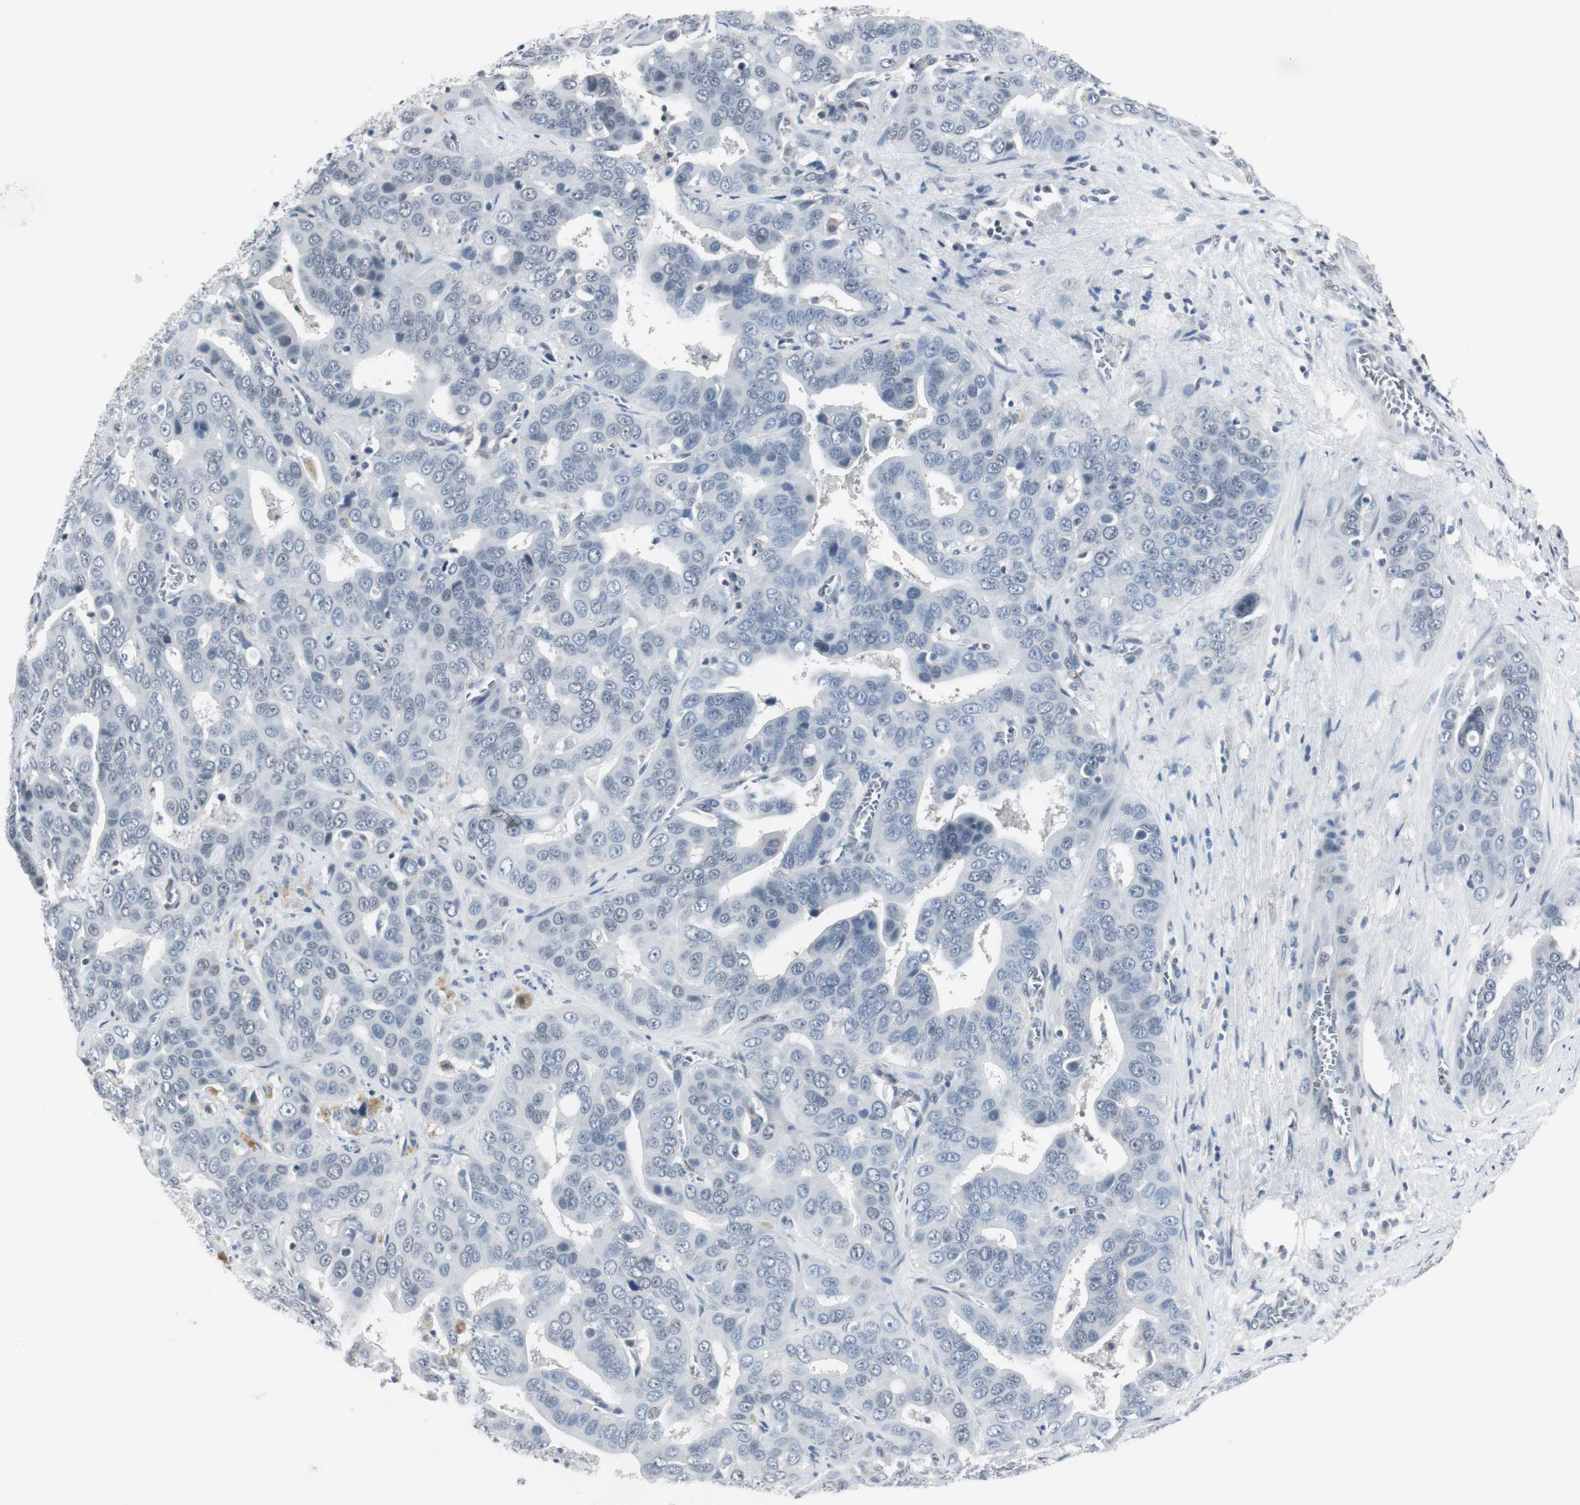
{"staining": {"intensity": "negative", "quantity": "none", "location": "none"}, "tissue": "liver cancer", "cell_type": "Tumor cells", "image_type": "cancer", "snomed": [{"axis": "morphology", "description": "Cholangiocarcinoma"}, {"axis": "topography", "description": "Liver"}], "caption": "Human cholangiocarcinoma (liver) stained for a protein using immunohistochemistry (IHC) exhibits no staining in tumor cells.", "gene": "ELK1", "patient": {"sex": "female", "age": 52}}